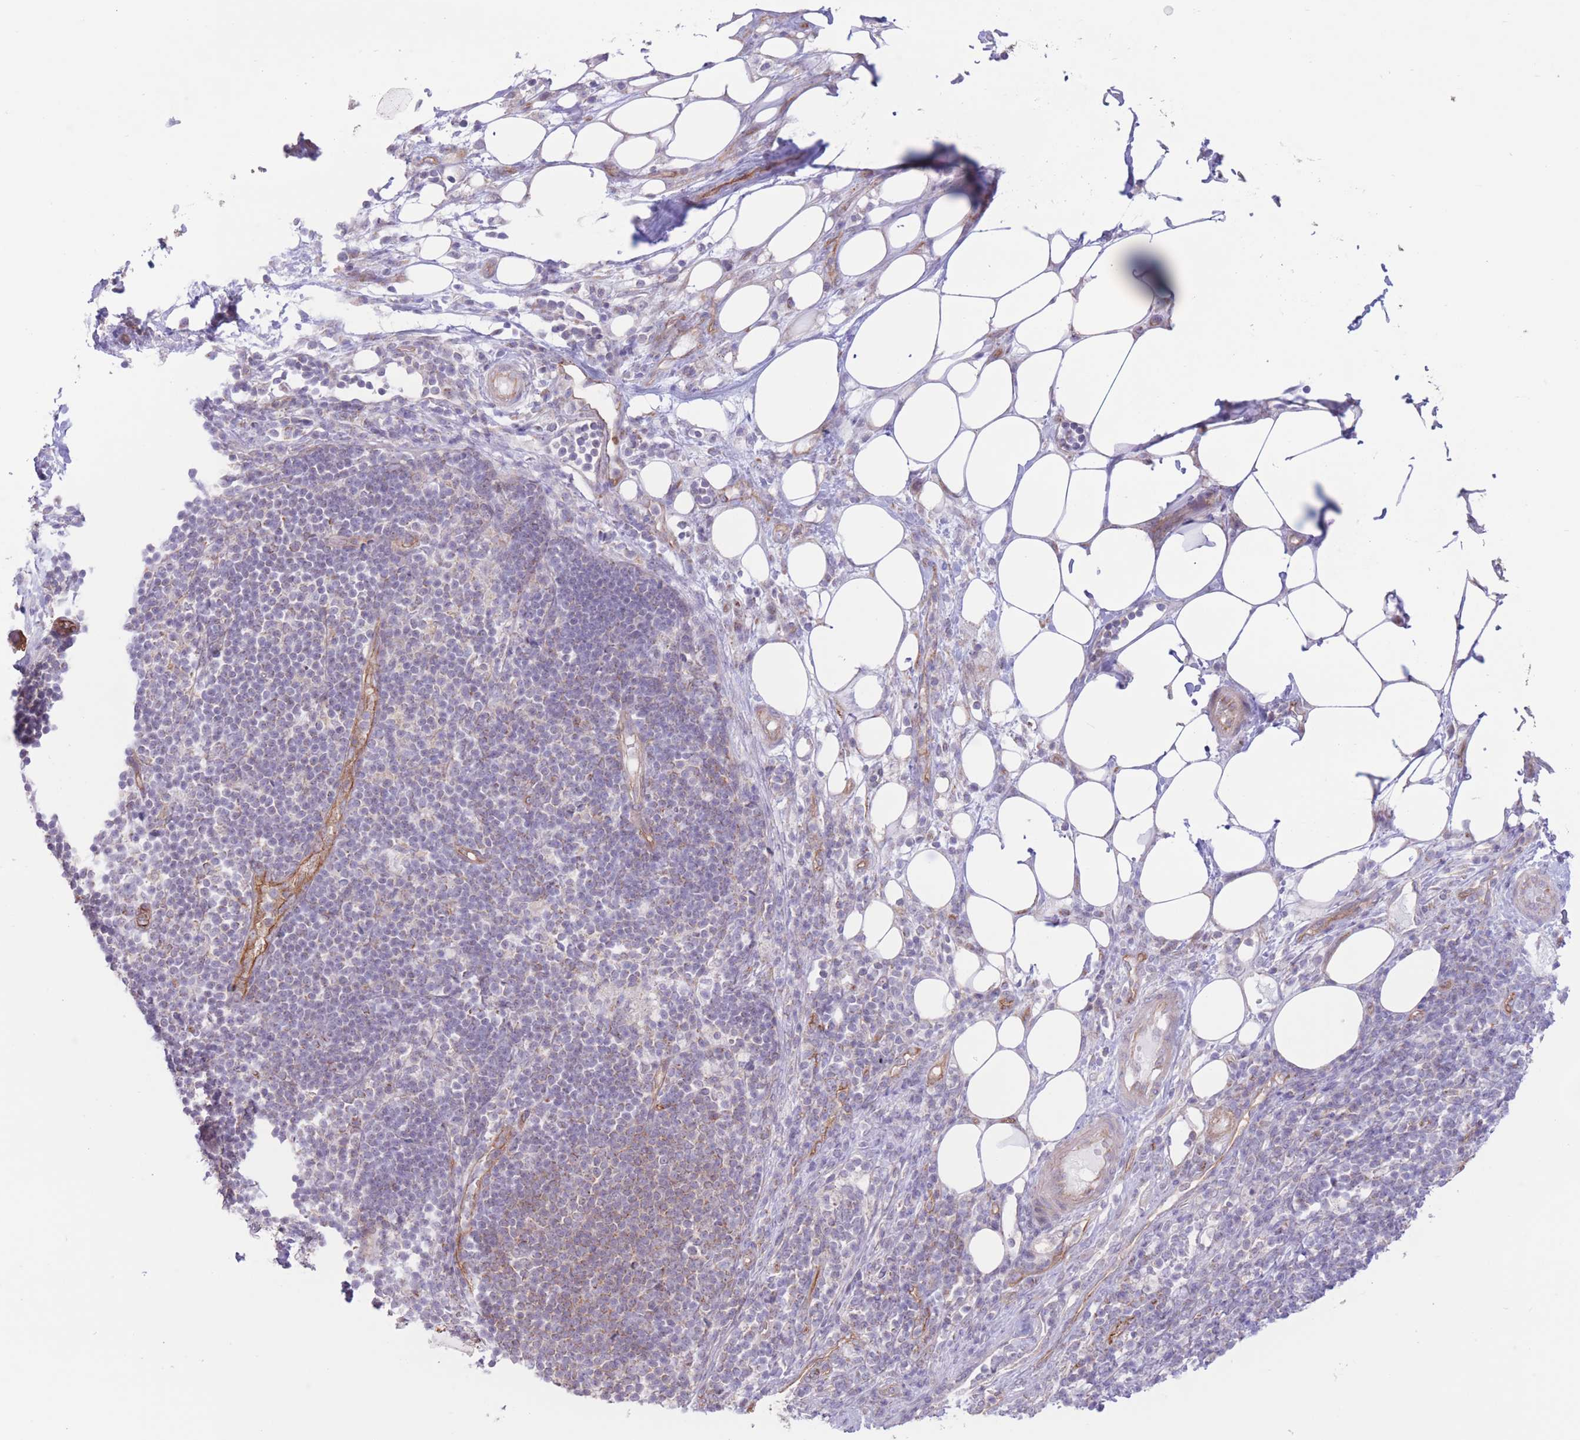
{"staining": {"intensity": "weak", "quantity": "<25%", "location": "cytoplasmic/membranous"}, "tissue": "pancreatic cancer", "cell_type": "Tumor cells", "image_type": "cancer", "snomed": [{"axis": "morphology", "description": "Adenocarcinoma, NOS"}, {"axis": "topography", "description": "Pancreas"}], "caption": "This is an immunohistochemistry histopathology image of pancreatic cancer. There is no positivity in tumor cells.", "gene": "MRPS31", "patient": {"sex": "male", "age": 44}}